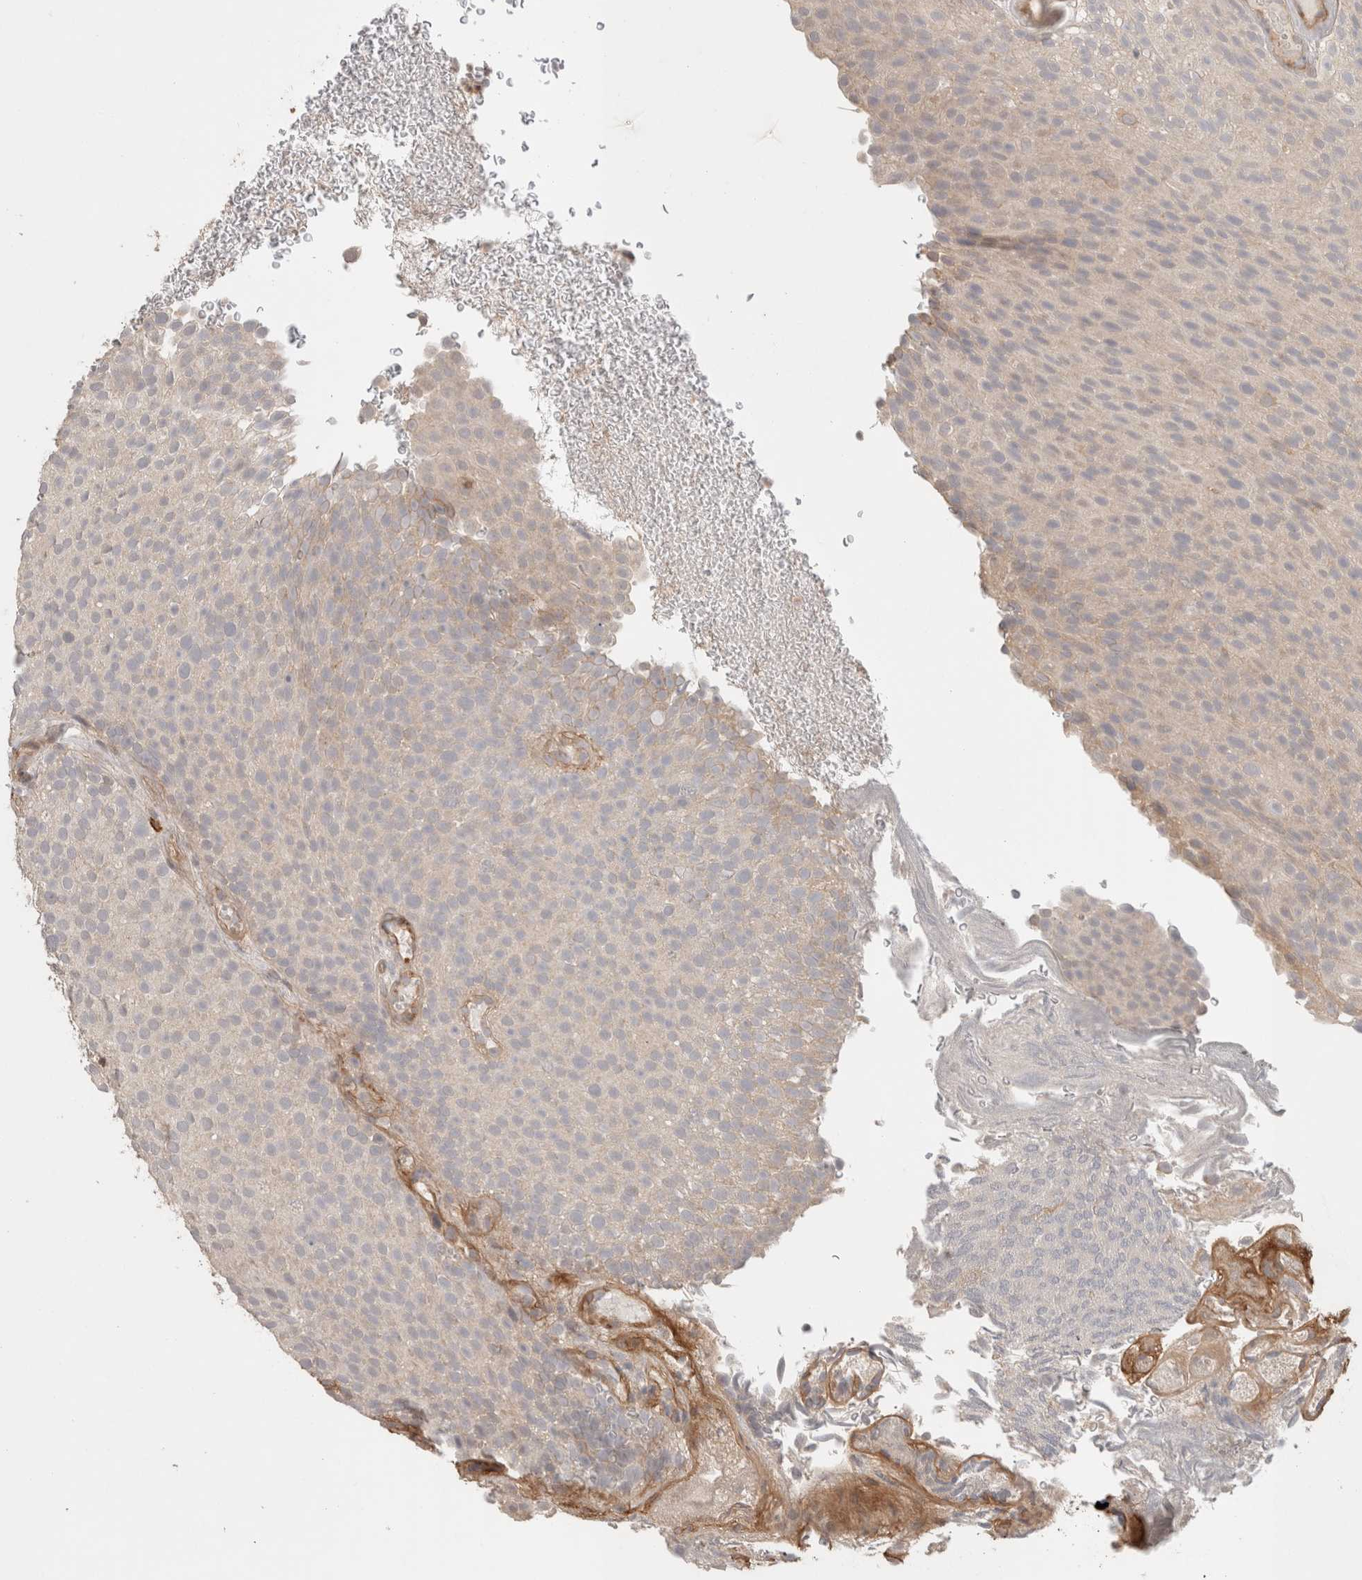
{"staining": {"intensity": "negative", "quantity": "none", "location": "none"}, "tissue": "urothelial cancer", "cell_type": "Tumor cells", "image_type": "cancer", "snomed": [{"axis": "morphology", "description": "Urothelial carcinoma, Low grade"}, {"axis": "topography", "description": "Urinary bladder"}], "caption": "Immunohistochemical staining of human urothelial cancer shows no significant staining in tumor cells. (Brightfield microscopy of DAB IHC at high magnification).", "gene": "HSPG2", "patient": {"sex": "male", "age": 78}}